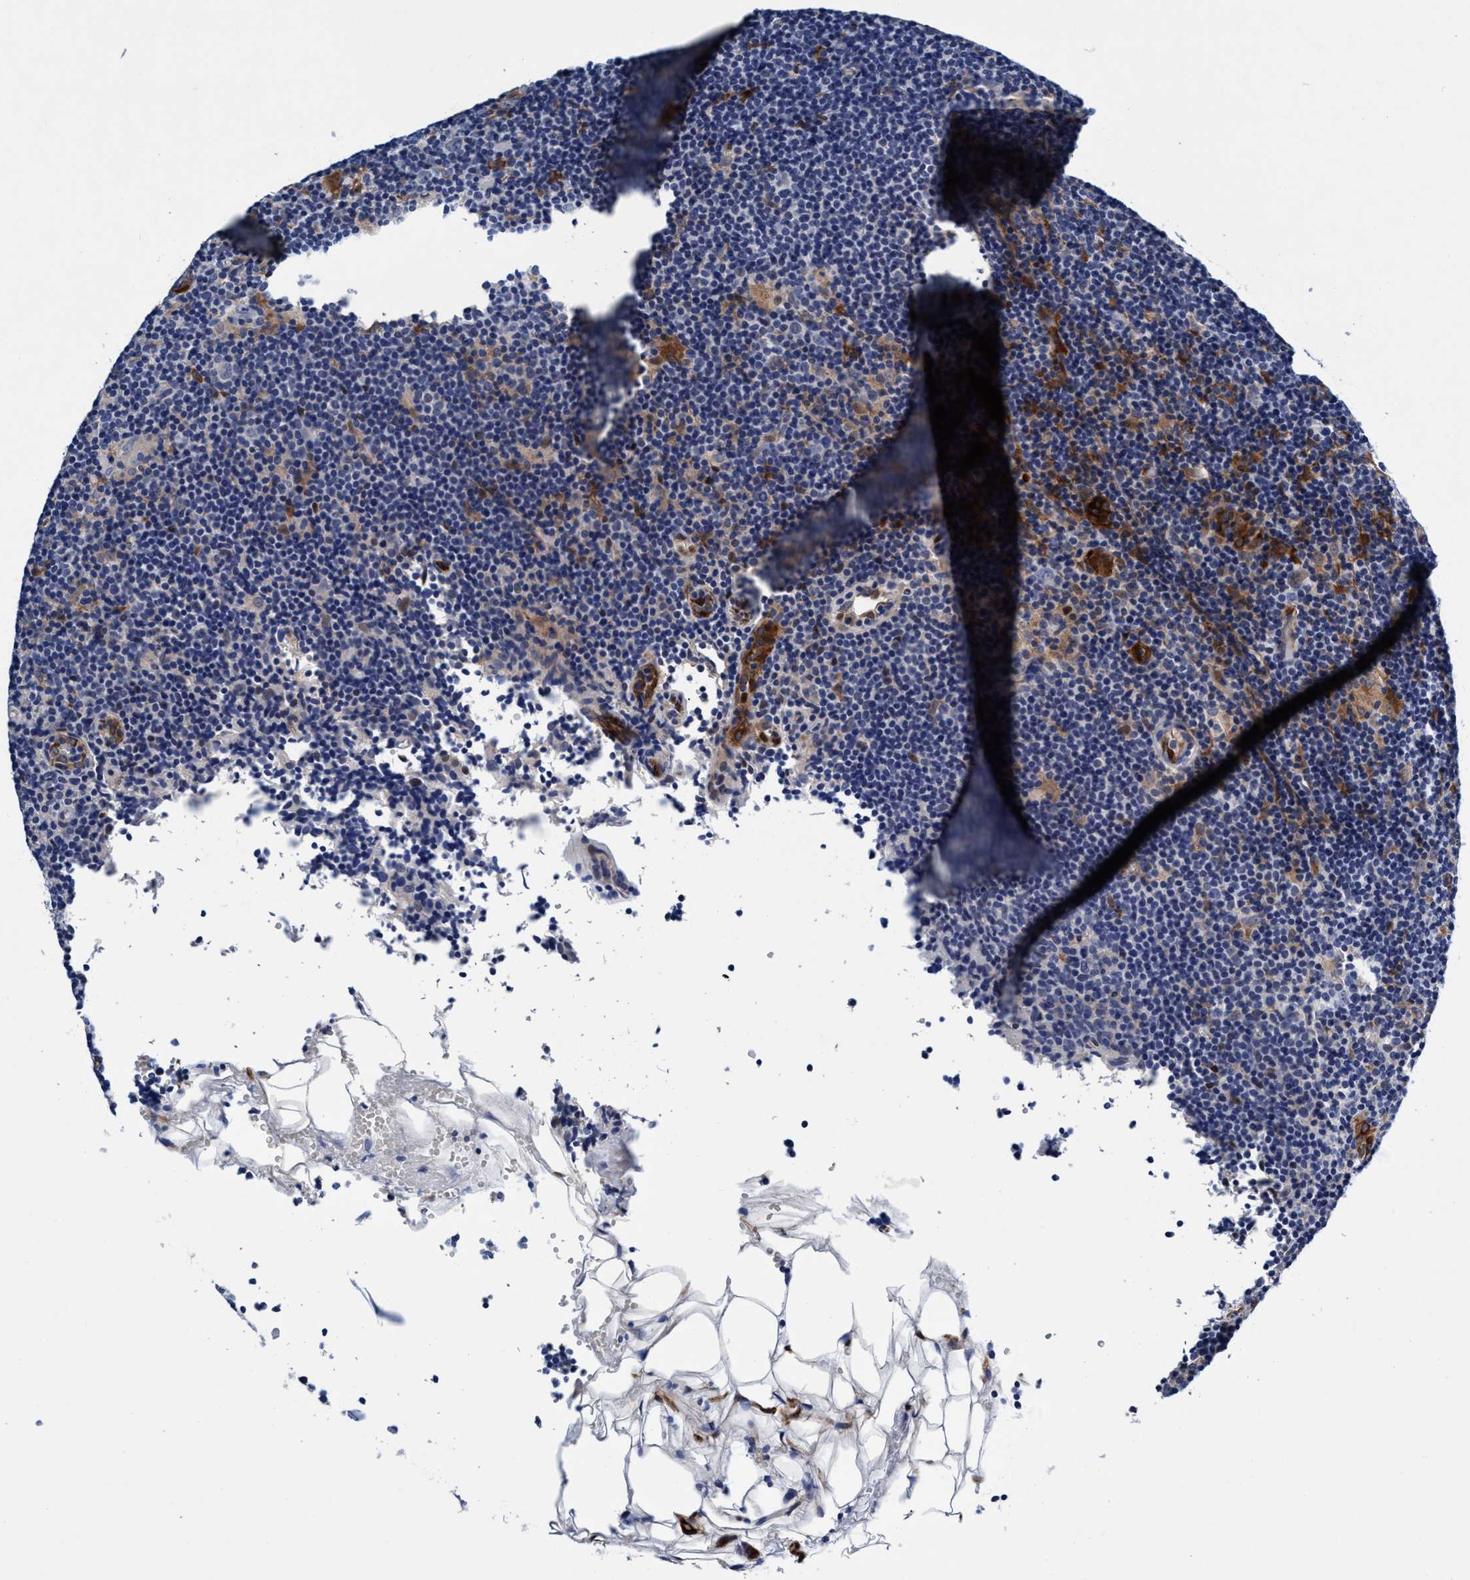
{"staining": {"intensity": "weak", "quantity": "<25%", "location": "cytoplasmic/membranous"}, "tissue": "lymphoma", "cell_type": "Tumor cells", "image_type": "cancer", "snomed": [{"axis": "morphology", "description": "Hodgkin's disease, NOS"}, {"axis": "topography", "description": "Lymph node"}], "caption": "High magnification brightfield microscopy of lymphoma stained with DAB (brown) and counterstained with hematoxylin (blue): tumor cells show no significant expression.", "gene": "UBALD2", "patient": {"sex": "female", "age": 57}}